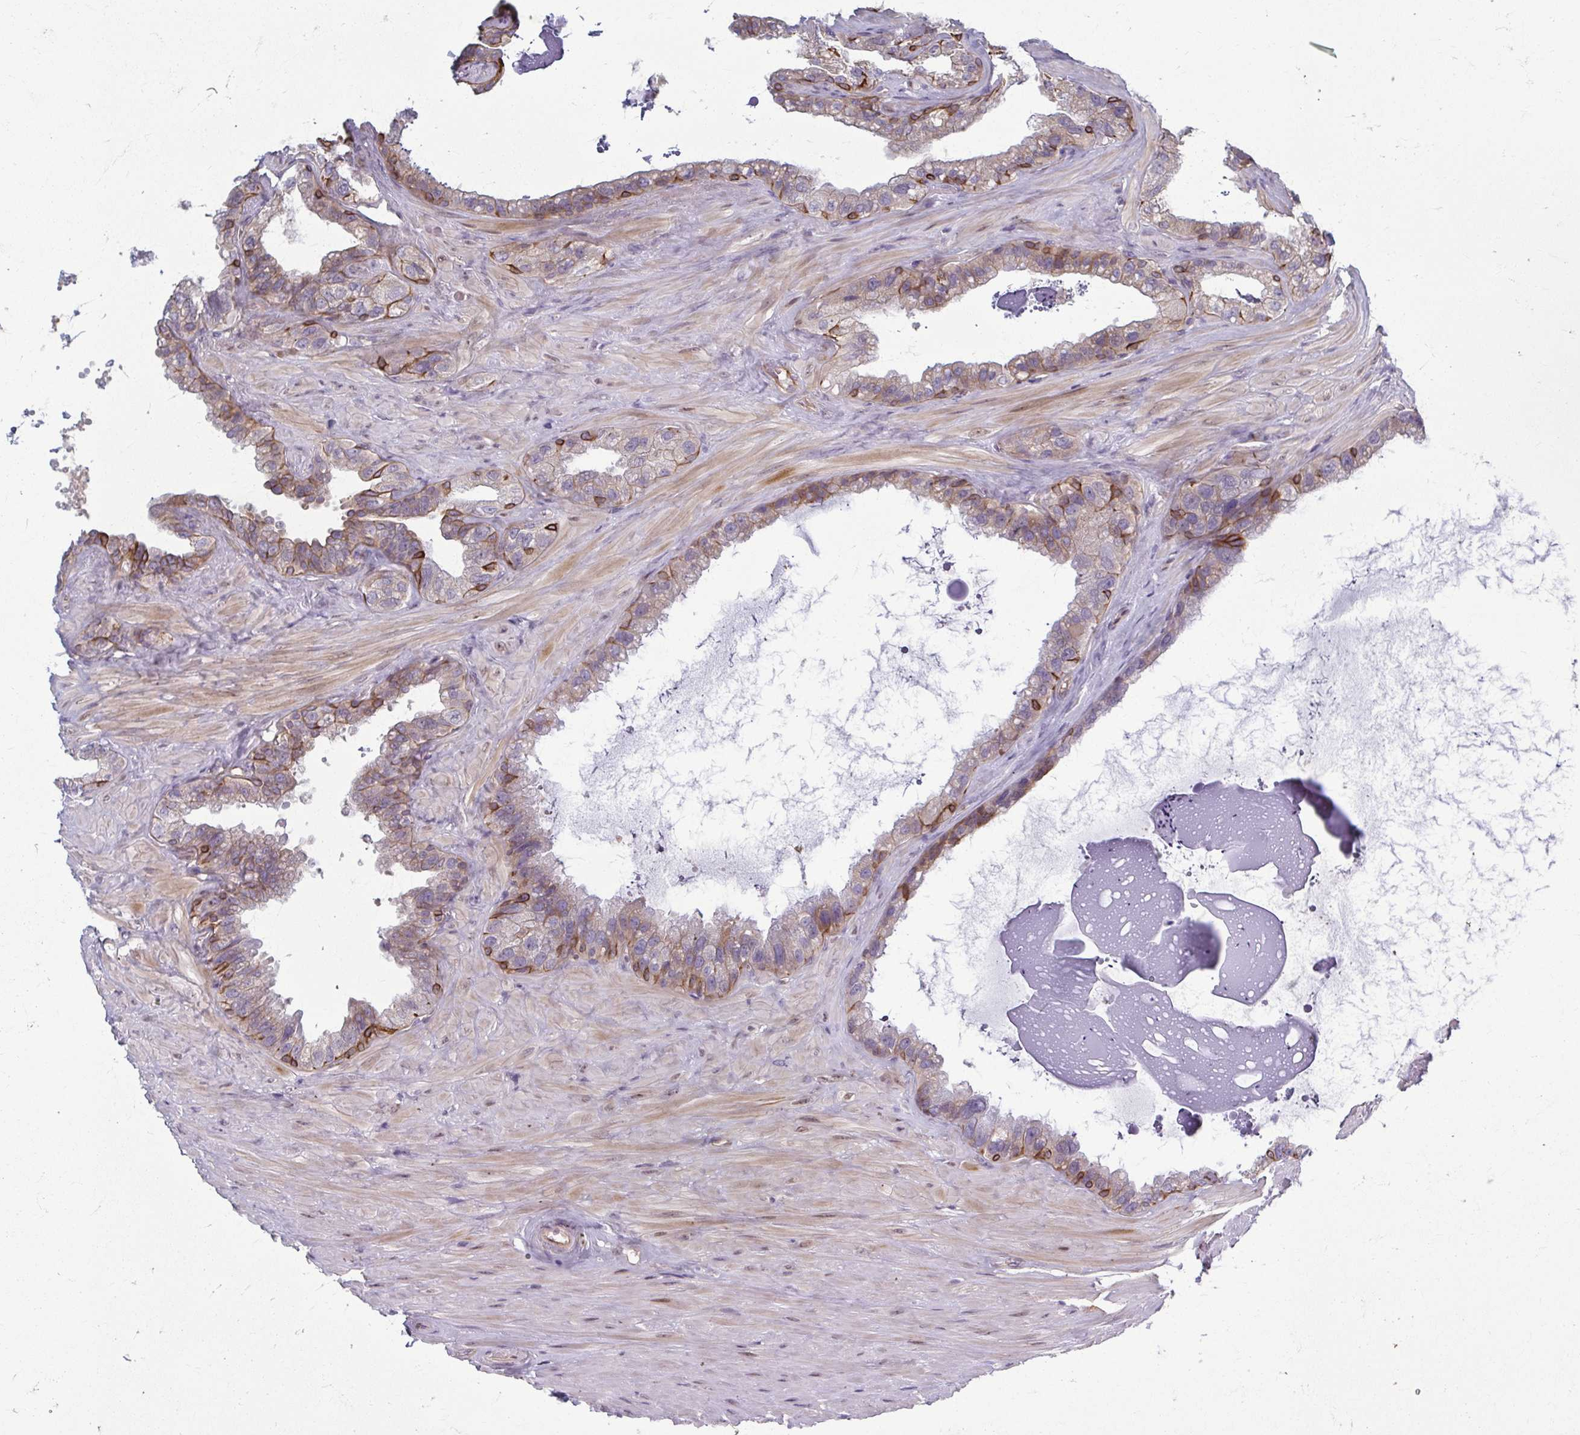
{"staining": {"intensity": "strong", "quantity": "25%-75%", "location": "cytoplasmic/membranous"}, "tissue": "seminal vesicle", "cell_type": "Glandular cells", "image_type": "normal", "snomed": [{"axis": "morphology", "description": "Normal tissue, NOS"}, {"axis": "topography", "description": "Seminal veicle"}, {"axis": "topography", "description": "Peripheral nerve tissue"}], "caption": "Immunohistochemical staining of benign human seminal vesicle displays 25%-75% levels of strong cytoplasmic/membranous protein staining in approximately 25%-75% of glandular cells. (brown staining indicates protein expression, while blue staining denotes nuclei).", "gene": "EID2B", "patient": {"sex": "male", "age": 76}}